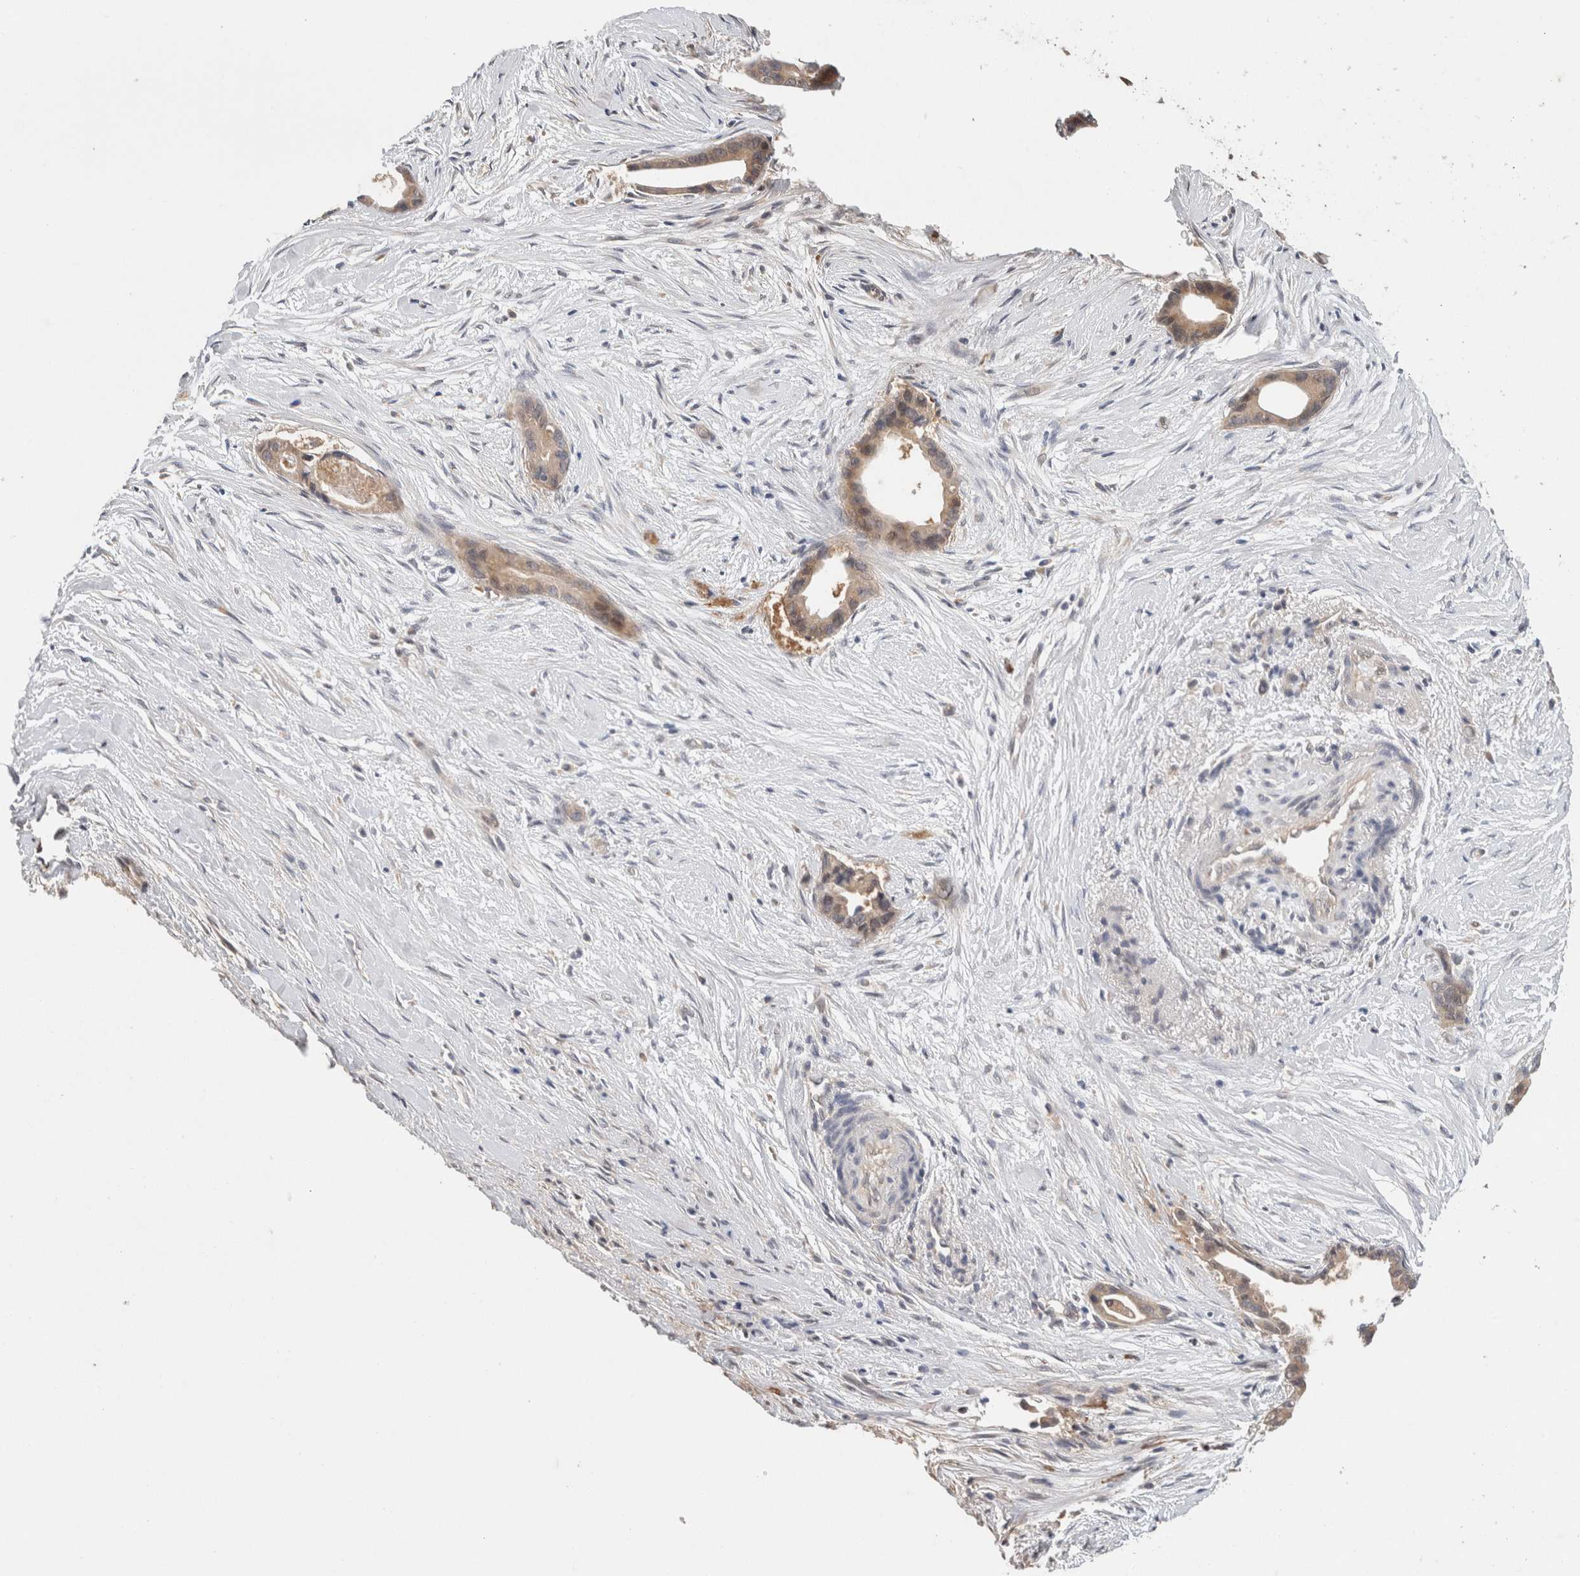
{"staining": {"intensity": "weak", "quantity": ">75%", "location": "cytoplasmic/membranous"}, "tissue": "liver cancer", "cell_type": "Tumor cells", "image_type": "cancer", "snomed": [{"axis": "morphology", "description": "Cholangiocarcinoma"}, {"axis": "topography", "description": "Liver"}], "caption": "Protein staining by immunohistochemistry shows weak cytoplasmic/membranous staining in about >75% of tumor cells in liver cancer (cholangiocarcinoma). (IHC, brightfield microscopy, high magnification).", "gene": "SGK1", "patient": {"sex": "female", "age": 55}}